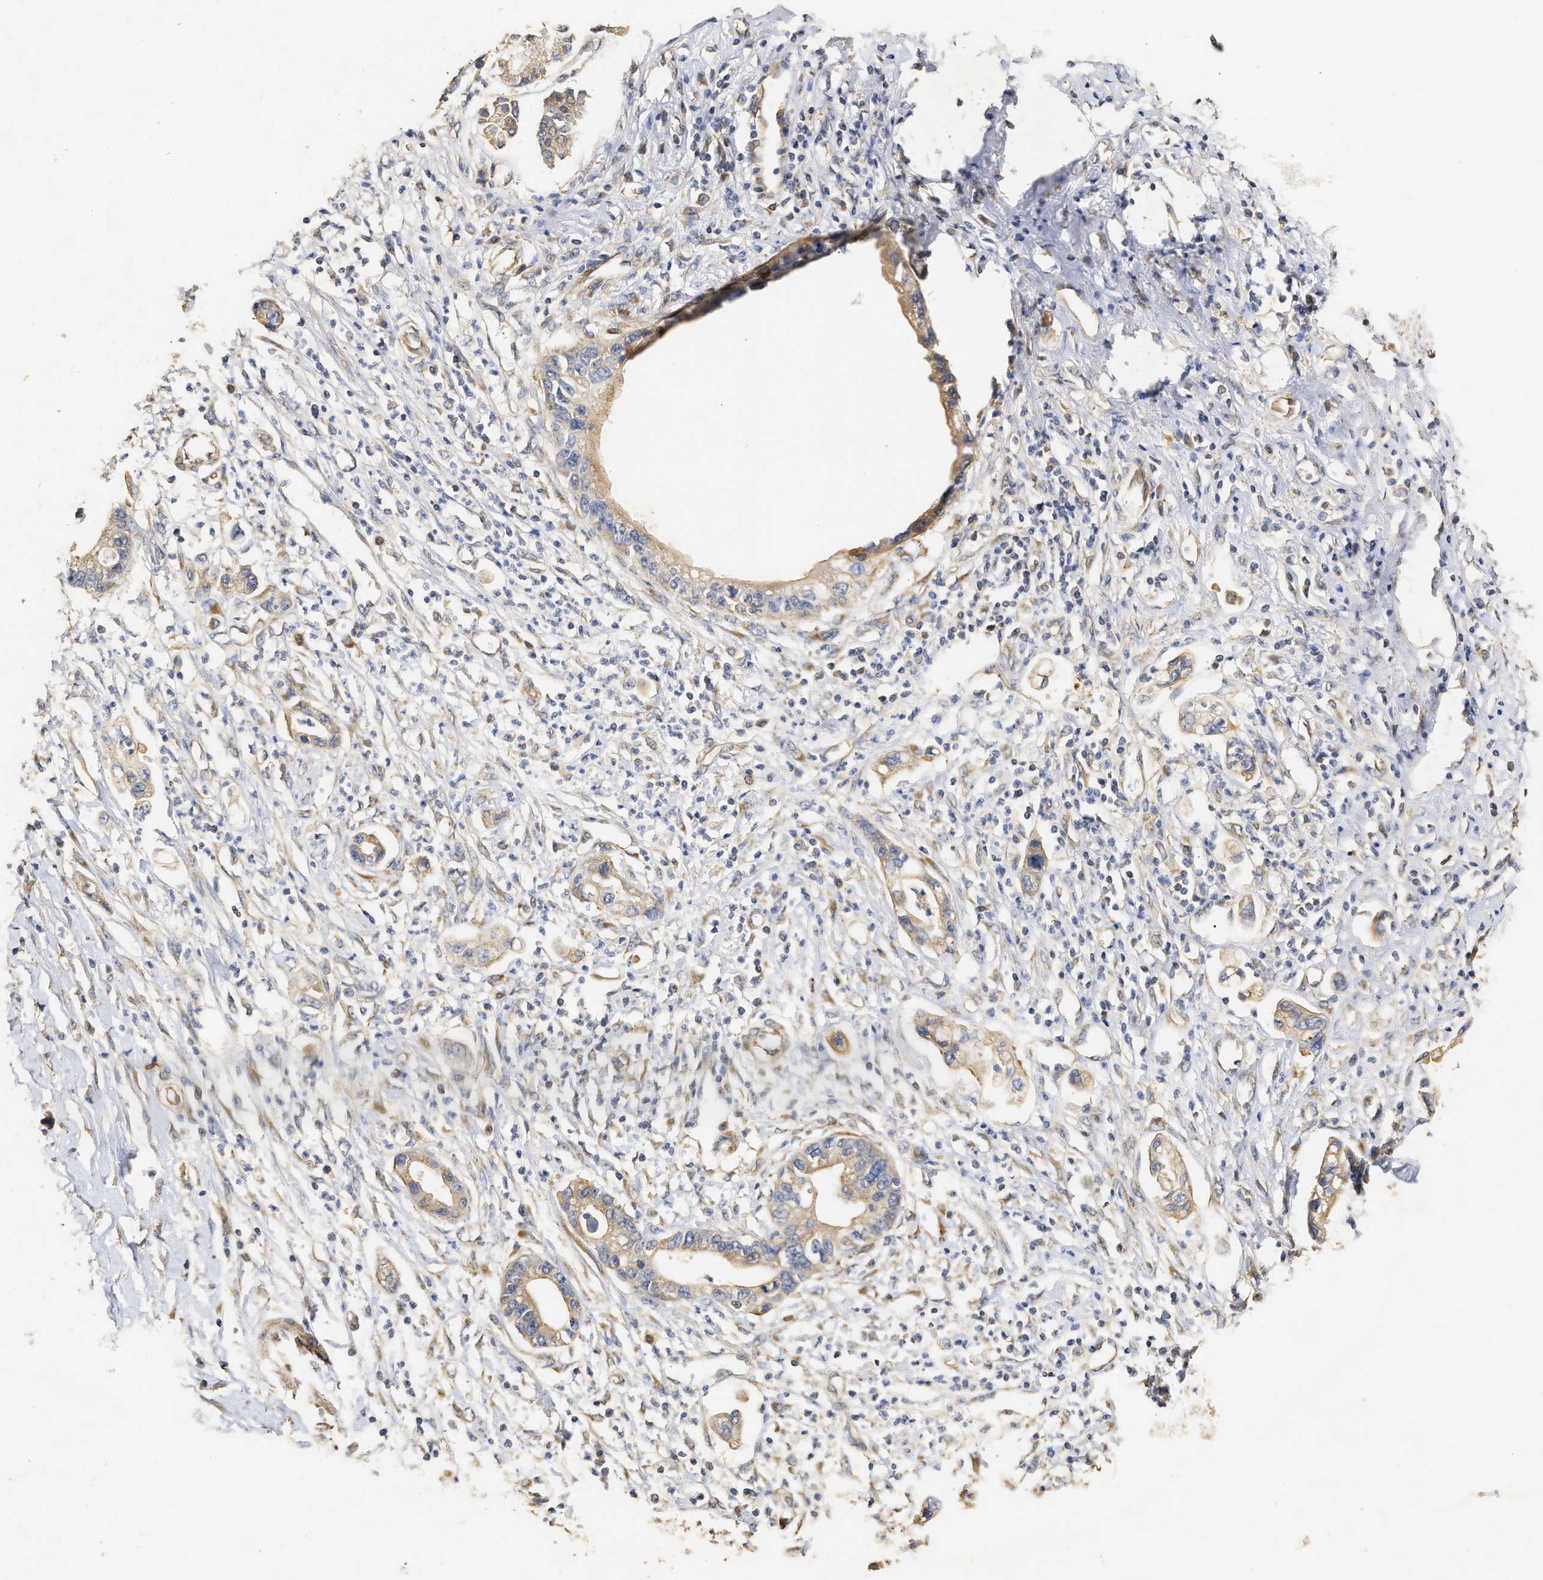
{"staining": {"intensity": "weak", "quantity": ">75%", "location": "cytoplasmic/membranous"}, "tissue": "pancreatic cancer", "cell_type": "Tumor cells", "image_type": "cancer", "snomed": [{"axis": "morphology", "description": "Adenocarcinoma, NOS"}, {"axis": "topography", "description": "Pancreas"}], "caption": "Immunohistochemistry histopathology image of neoplastic tissue: pancreatic cancer stained using immunohistochemistry (IHC) reveals low levels of weak protein expression localized specifically in the cytoplasmic/membranous of tumor cells, appearing as a cytoplasmic/membranous brown color.", "gene": "NAV1", "patient": {"sex": "male", "age": 56}}